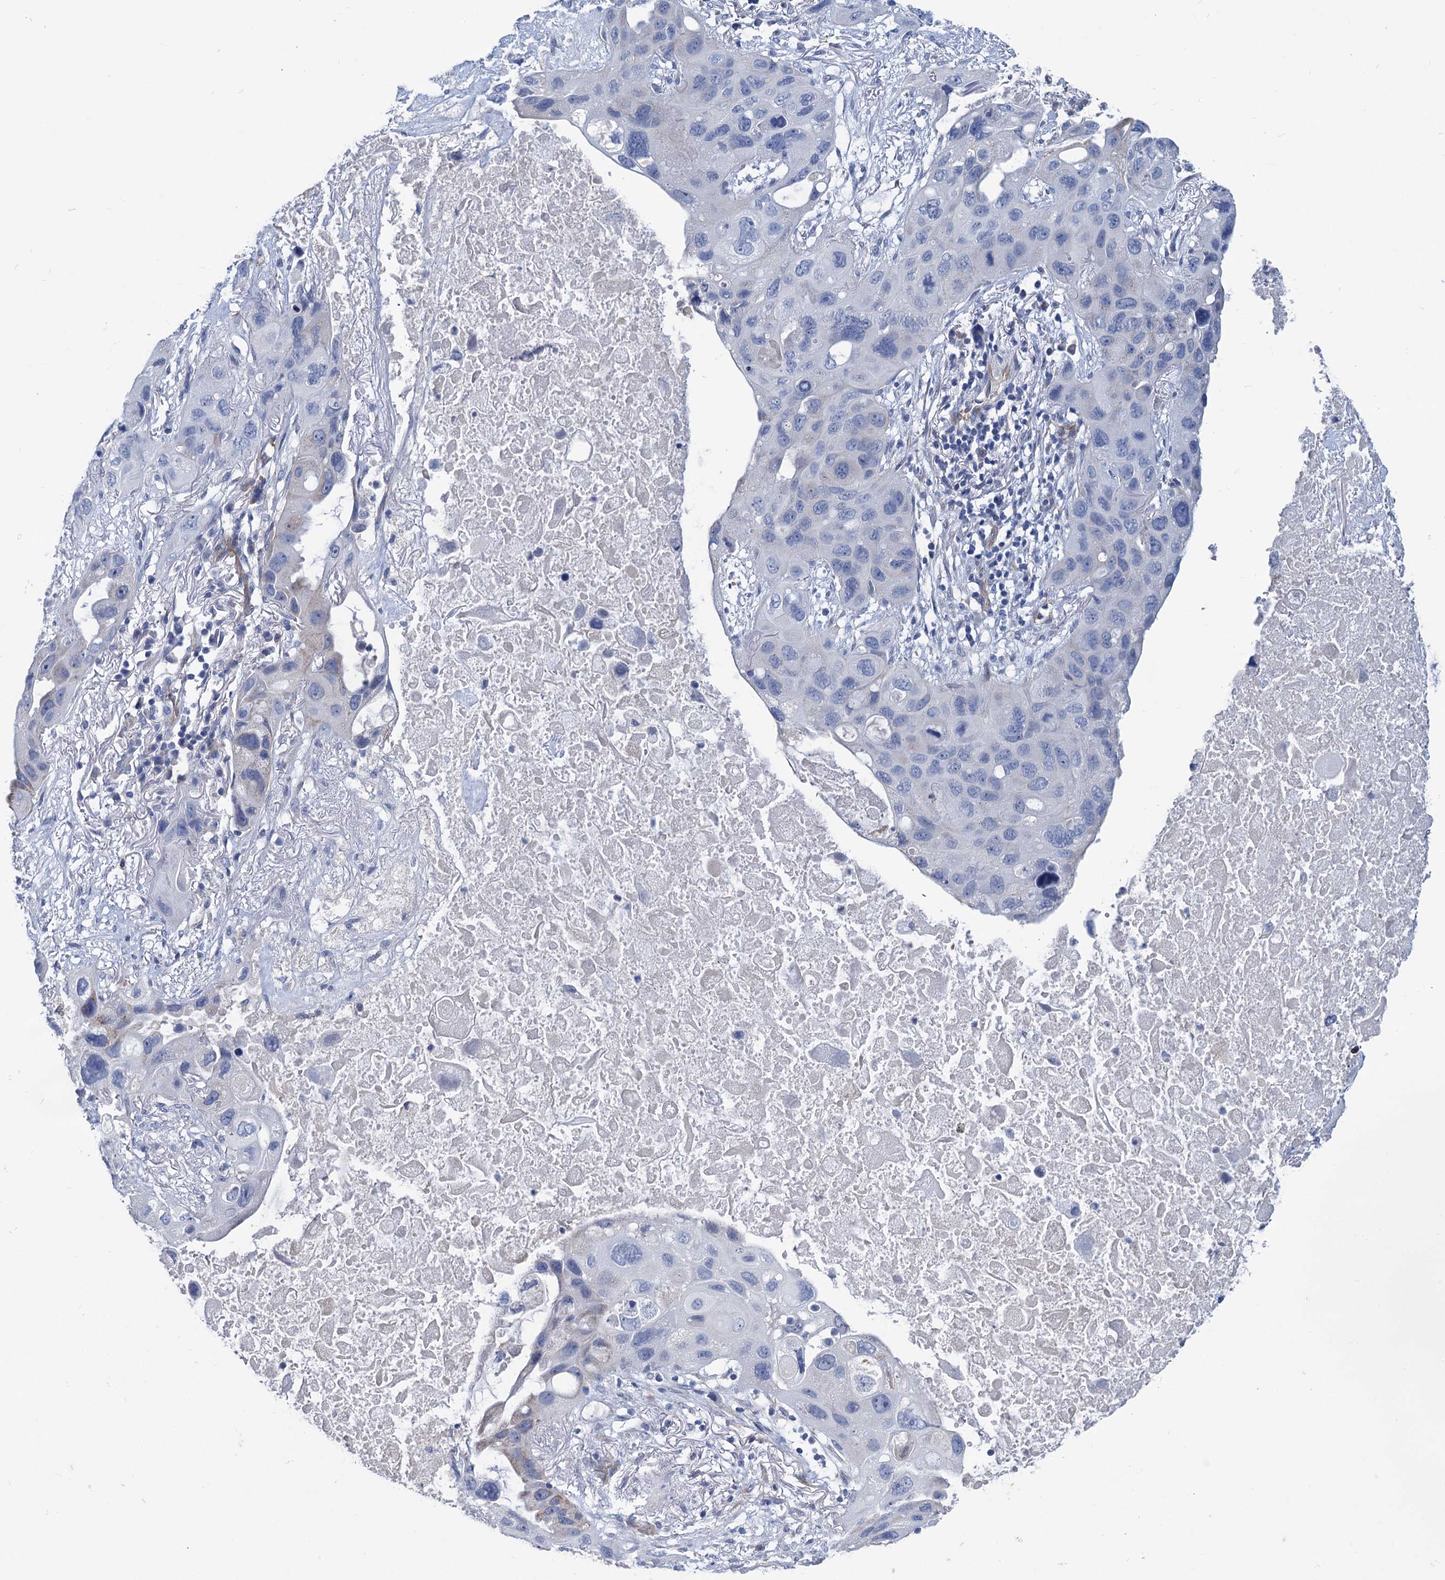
{"staining": {"intensity": "negative", "quantity": "none", "location": "none"}, "tissue": "lung cancer", "cell_type": "Tumor cells", "image_type": "cancer", "snomed": [{"axis": "morphology", "description": "Squamous cell carcinoma, NOS"}, {"axis": "topography", "description": "Lung"}], "caption": "High magnification brightfield microscopy of lung cancer (squamous cell carcinoma) stained with DAB (brown) and counterstained with hematoxylin (blue): tumor cells show no significant positivity. (DAB (3,3'-diaminobenzidine) immunohistochemistry visualized using brightfield microscopy, high magnification).", "gene": "CHDH", "patient": {"sex": "female", "age": 73}}